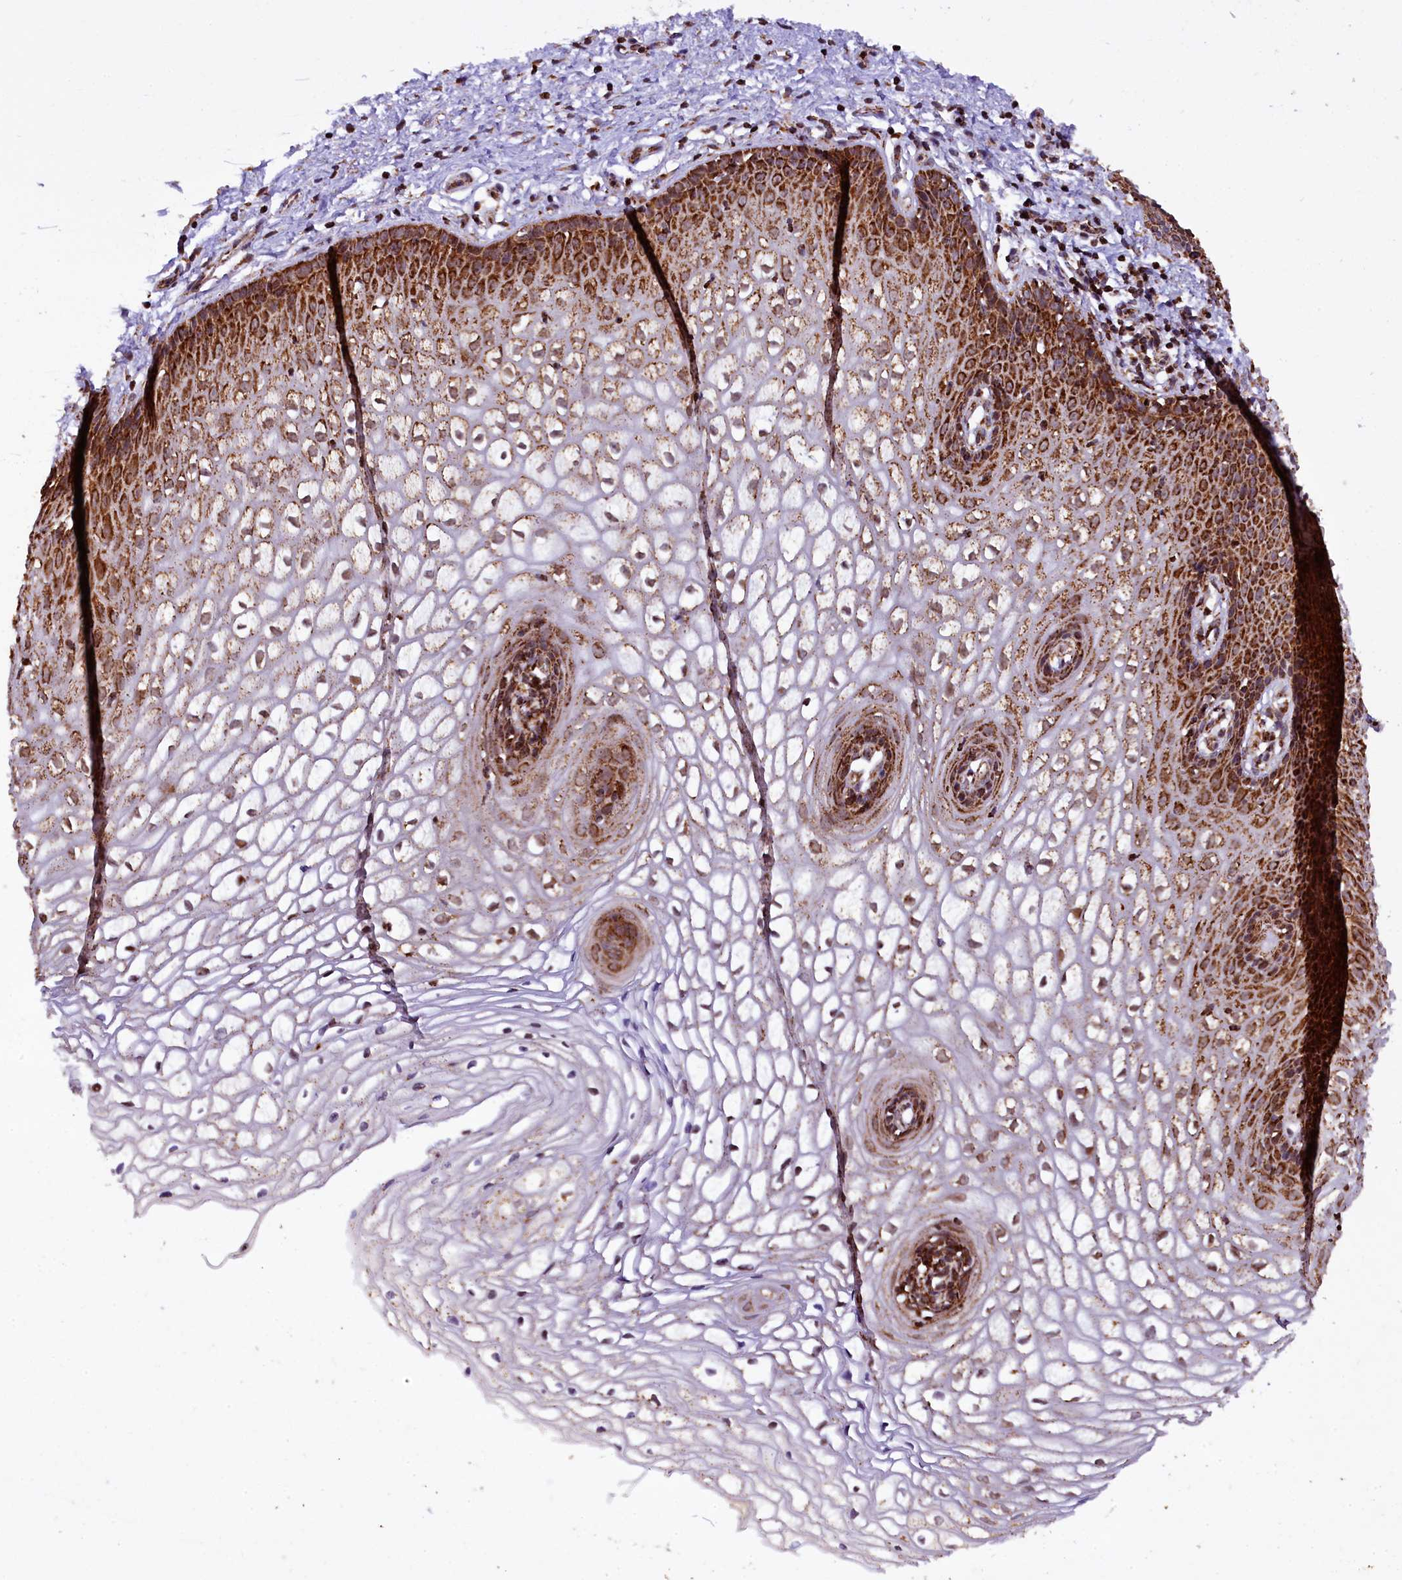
{"staining": {"intensity": "strong", "quantity": "25%-75%", "location": "cytoplasmic/membranous"}, "tissue": "vagina", "cell_type": "Squamous epithelial cells", "image_type": "normal", "snomed": [{"axis": "morphology", "description": "Normal tissue, NOS"}, {"axis": "topography", "description": "Vagina"}], "caption": "Unremarkable vagina demonstrates strong cytoplasmic/membranous staining in about 25%-75% of squamous epithelial cells.", "gene": "KLC2", "patient": {"sex": "female", "age": 34}}